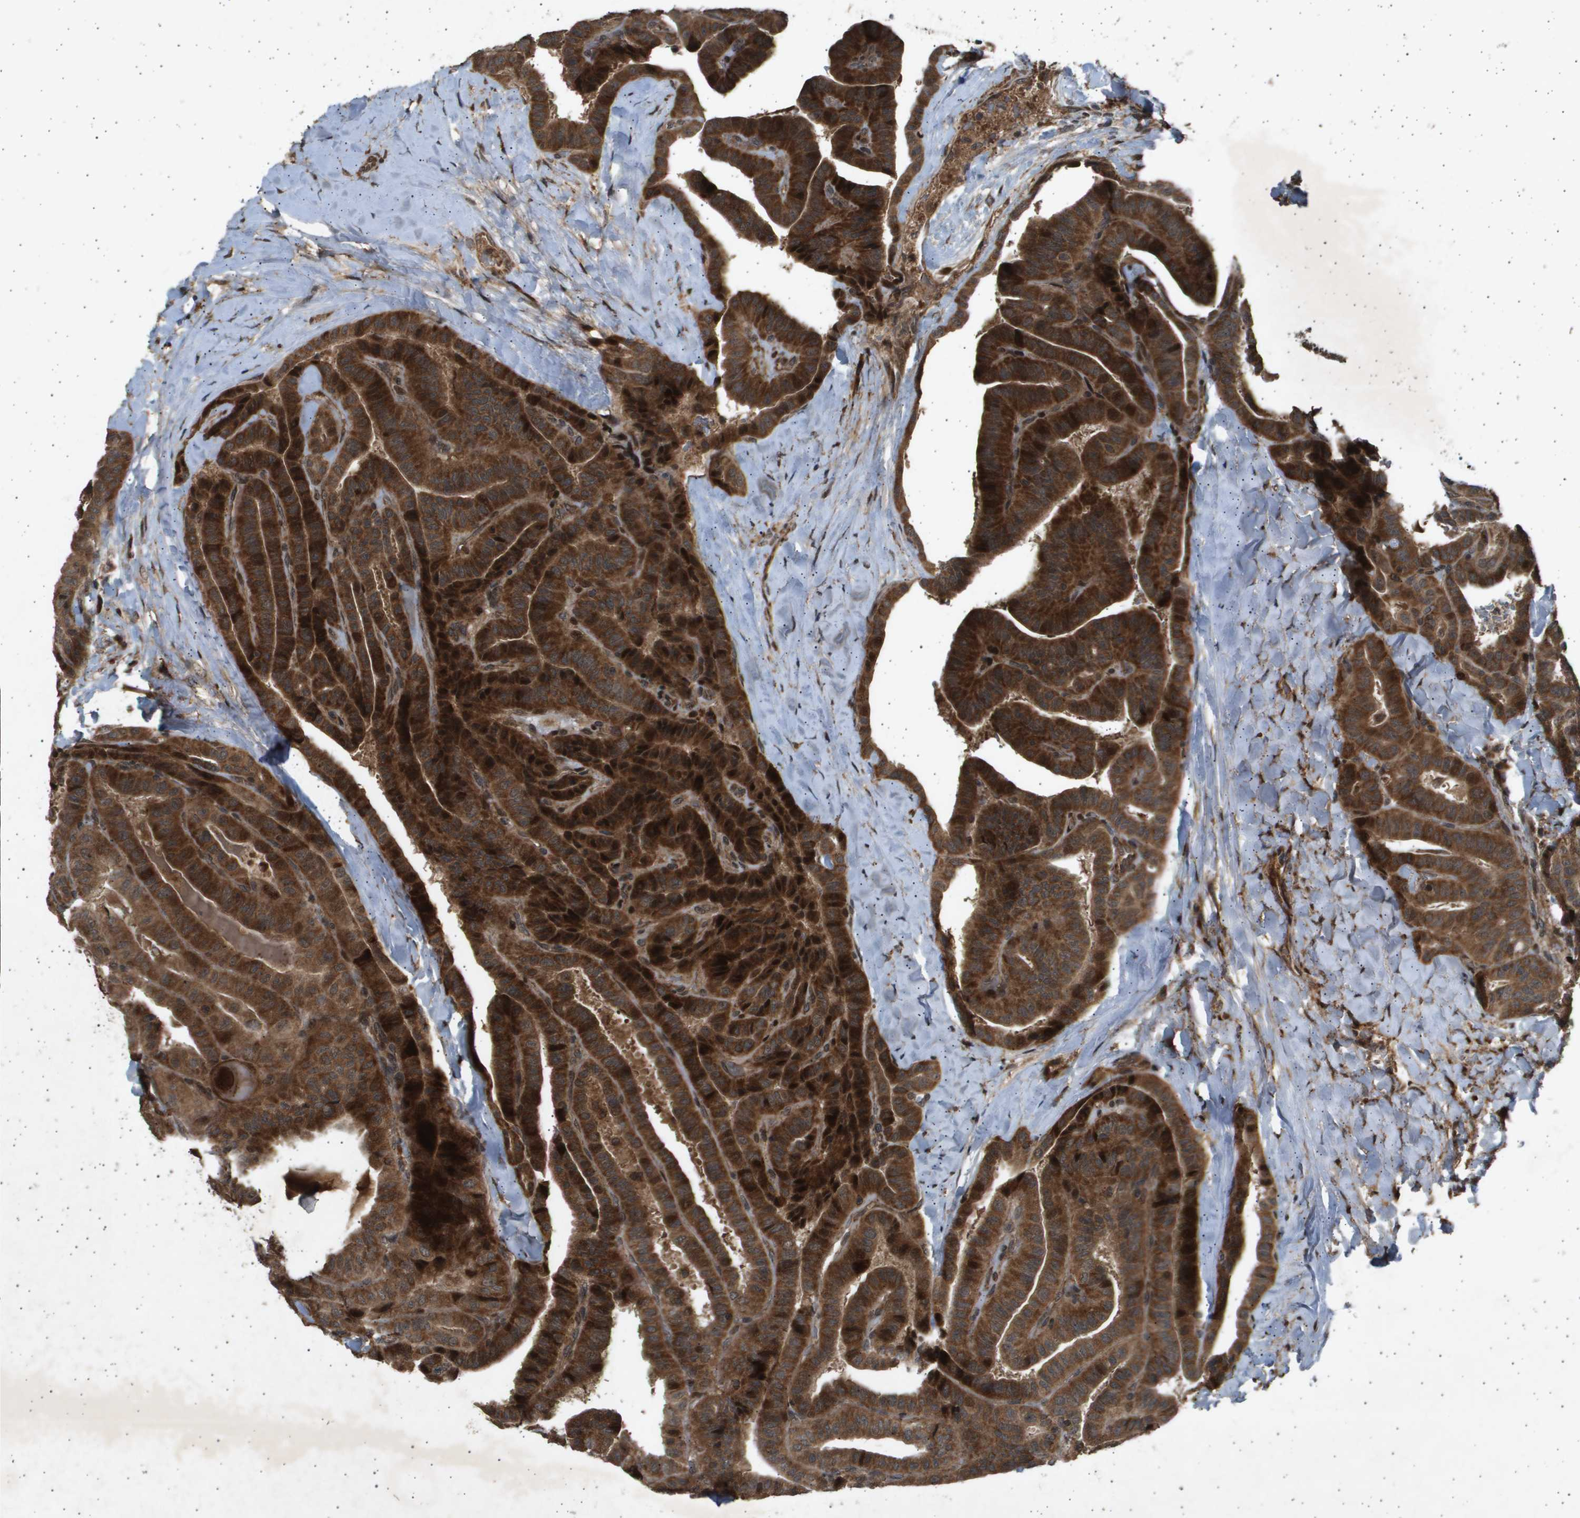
{"staining": {"intensity": "strong", "quantity": ">75%", "location": "cytoplasmic/membranous,nuclear"}, "tissue": "thyroid cancer", "cell_type": "Tumor cells", "image_type": "cancer", "snomed": [{"axis": "morphology", "description": "Papillary adenocarcinoma, NOS"}, {"axis": "topography", "description": "Thyroid gland"}], "caption": "Thyroid cancer (papillary adenocarcinoma) was stained to show a protein in brown. There is high levels of strong cytoplasmic/membranous and nuclear expression in about >75% of tumor cells. Immunohistochemistry stains the protein of interest in brown and the nuclei are stained blue.", "gene": "TNRC6A", "patient": {"sex": "male", "age": 77}}